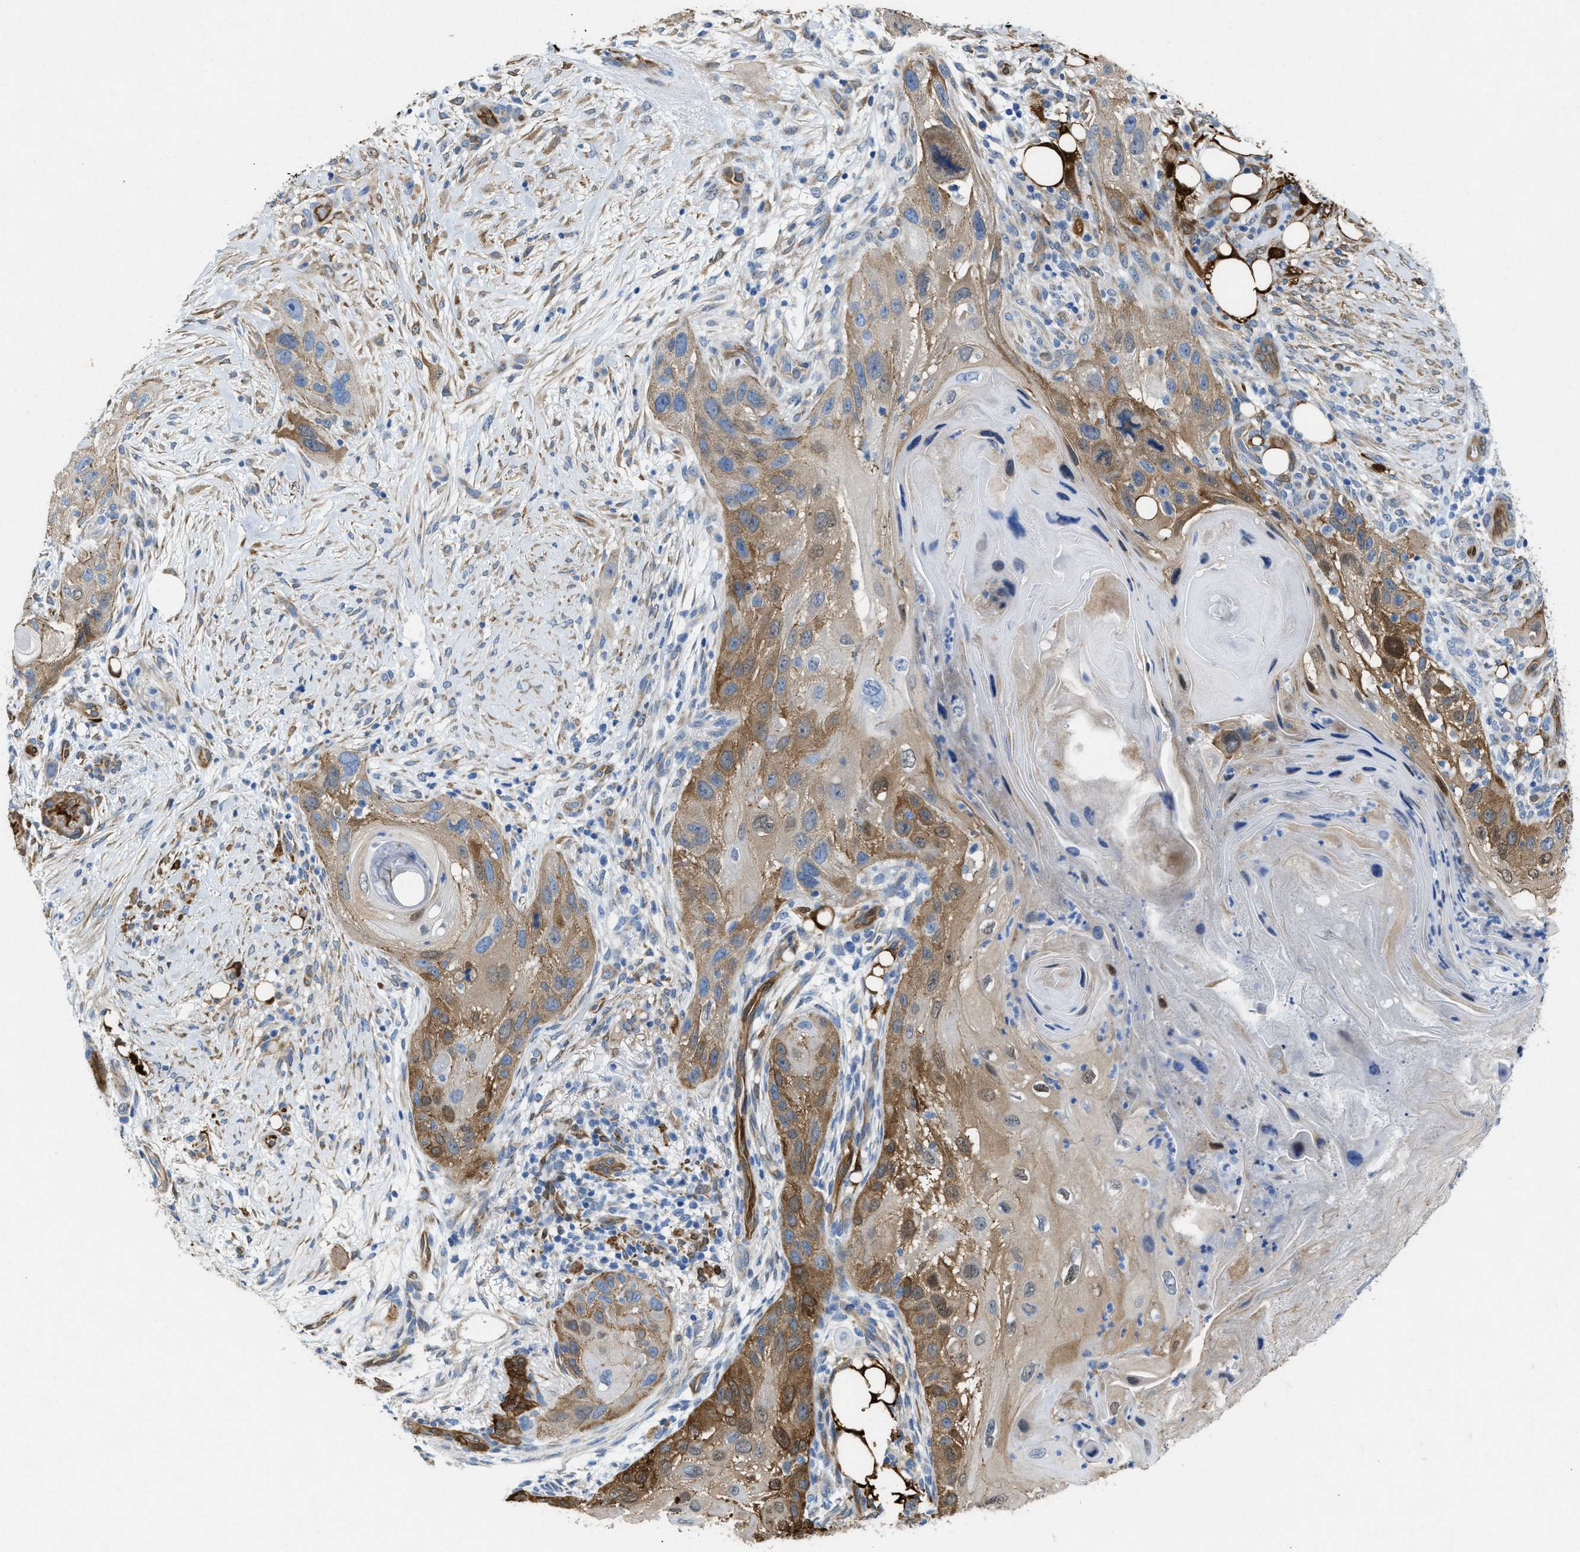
{"staining": {"intensity": "moderate", "quantity": "25%-75%", "location": "cytoplasmic/membranous"}, "tissue": "skin cancer", "cell_type": "Tumor cells", "image_type": "cancer", "snomed": [{"axis": "morphology", "description": "Squamous cell carcinoma, NOS"}, {"axis": "topography", "description": "Skin"}], "caption": "This photomicrograph shows skin squamous cell carcinoma stained with IHC to label a protein in brown. The cytoplasmic/membranous of tumor cells show moderate positivity for the protein. Nuclei are counter-stained blue.", "gene": "ASS1", "patient": {"sex": "female", "age": 77}}